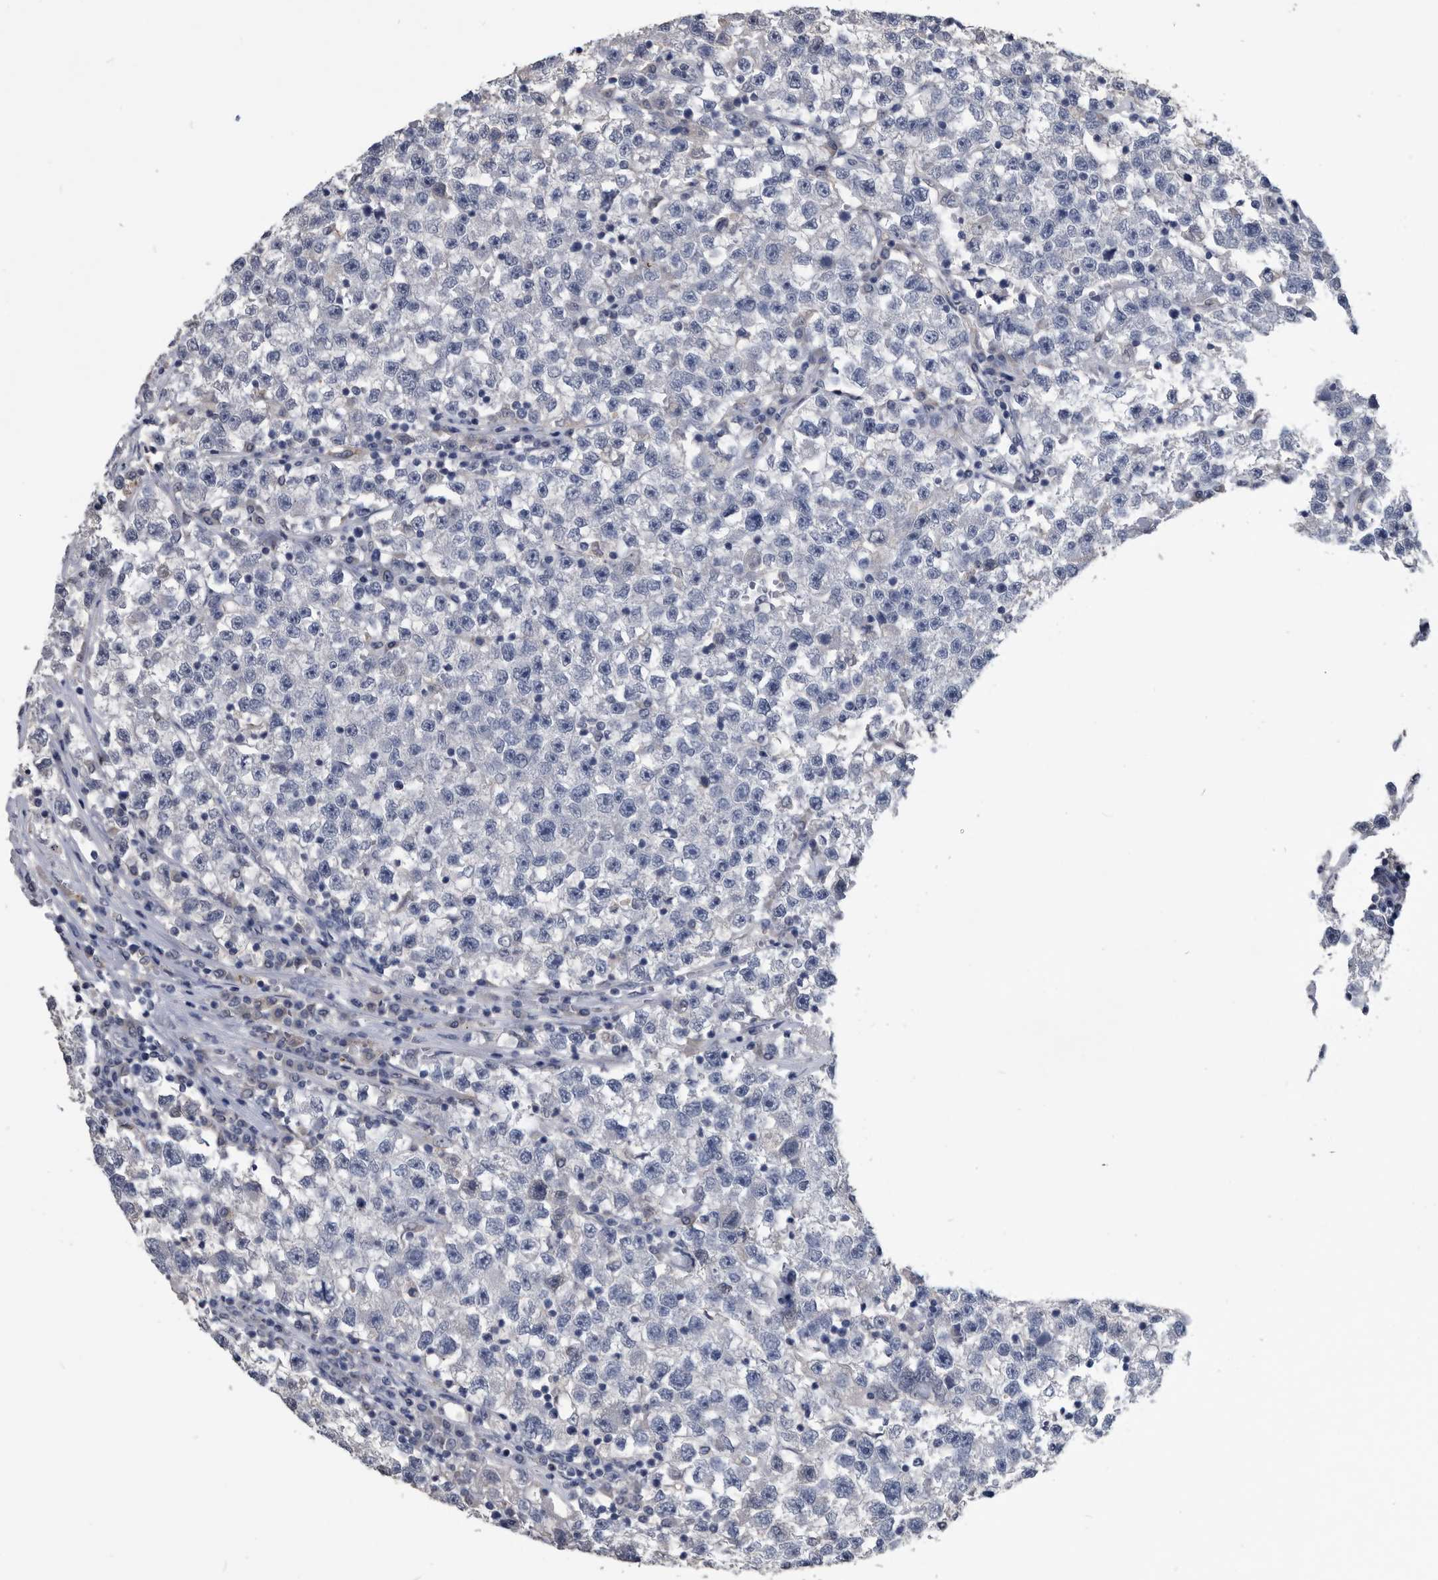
{"staining": {"intensity": "negative", "quantity": "none", "location": "none"}, "tissue": "testis cancer", "cell_type": "Tumor cells", "image_type": "cancer", "snomed": [{"axis": "morphology", "description": "Seminoma, NOS"}, {"axis": "topography", "description": "Testis"}], "caption": "Immunohistochemical staining of testis cancer (seminoma) exhibits no significant positivity in tumor cells.", "gene": "PDXK", "patient": {"sex": "male", "age": 22}}